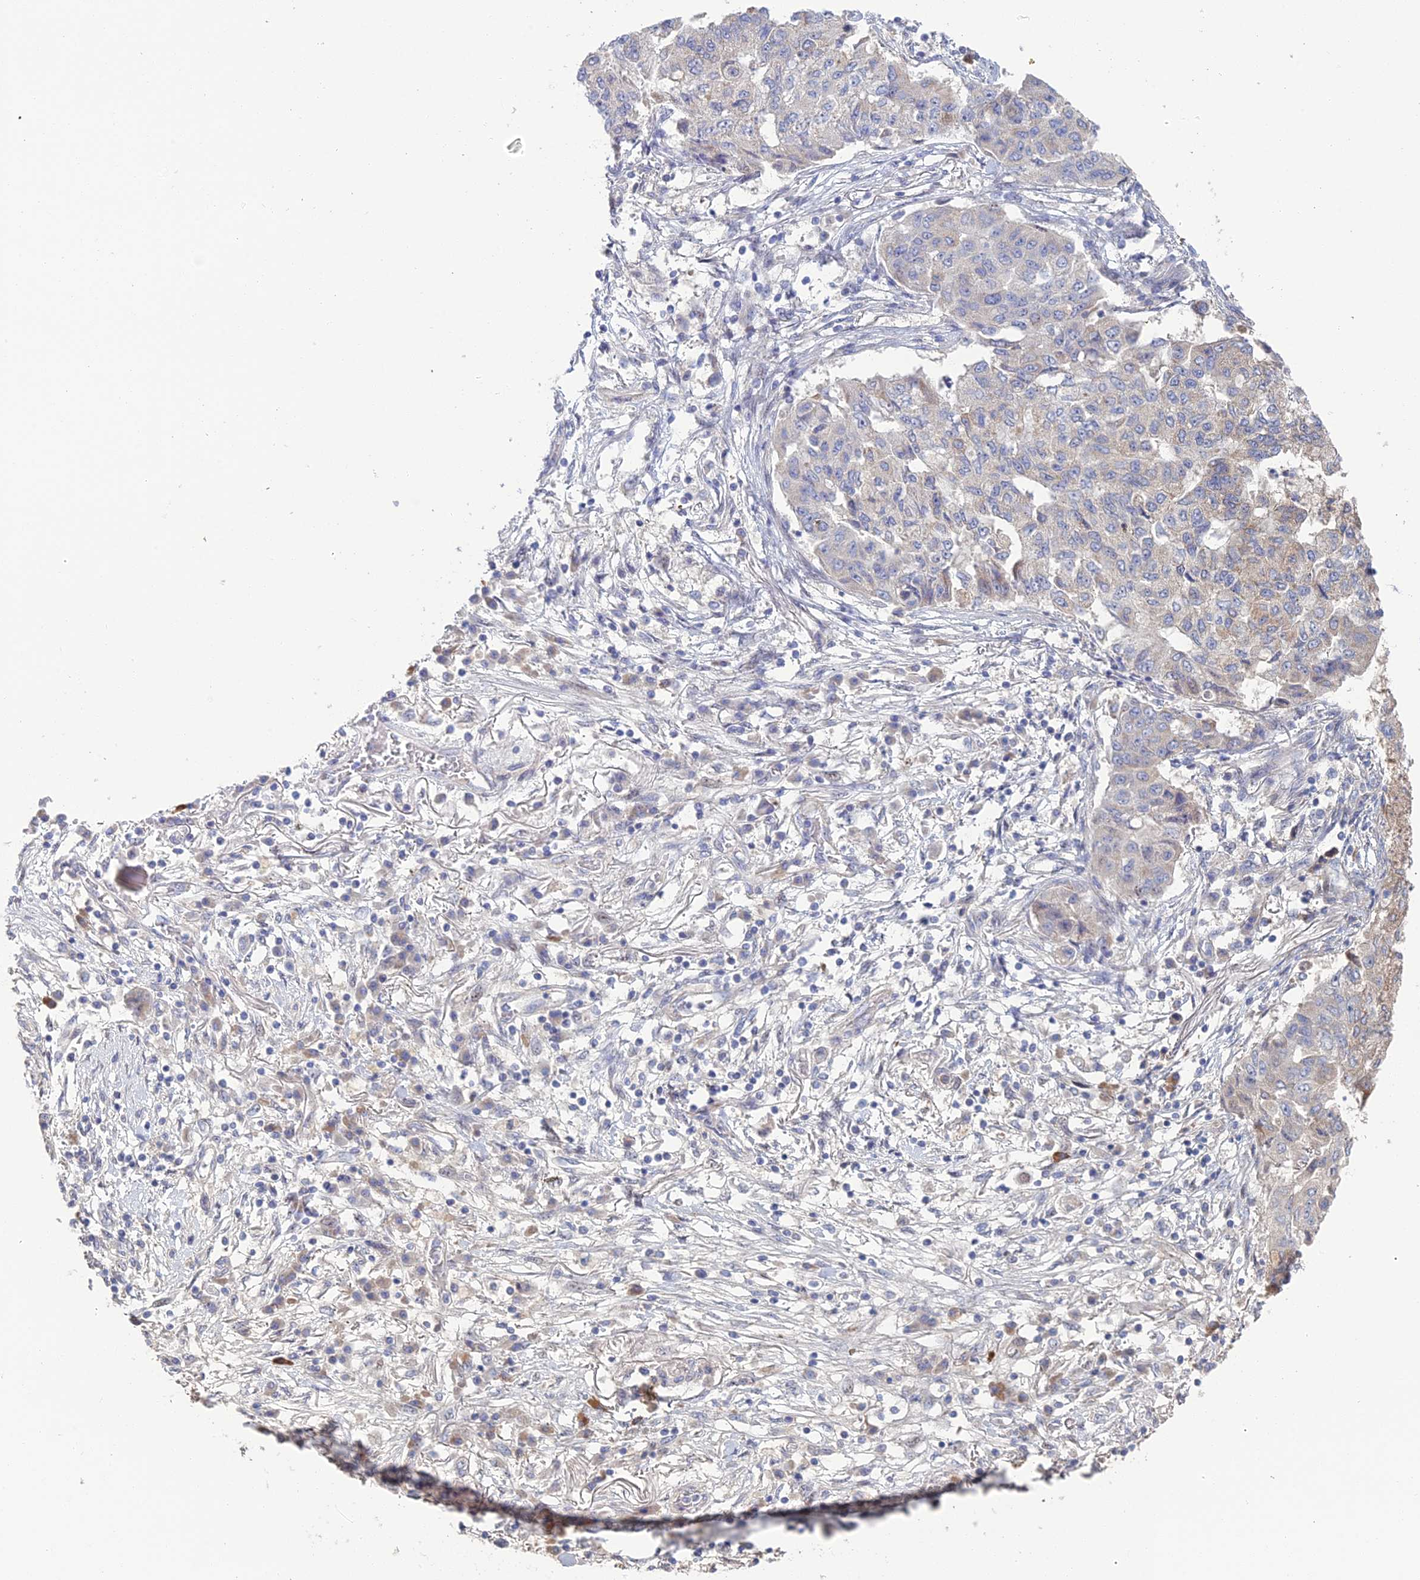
{"staining": {"intensity": "weak", "quantity": "<25%", "location": "cytoplasmic/membranous"}, "tissue": "lung cancer", "cell_type": "Tumor cells", "image_type": "cancer", "snomed": [{"axis": "morphology", "description": "Squamous cell carcinoma, NOS"}, {"axis": "topography", "description": "Lung"}], "caption": "Human lung cancer stained for a protein using IHC shows no expression in tumor cells.", "gene": "ARL16", "patient": {"sex": "male", "age": 74}}